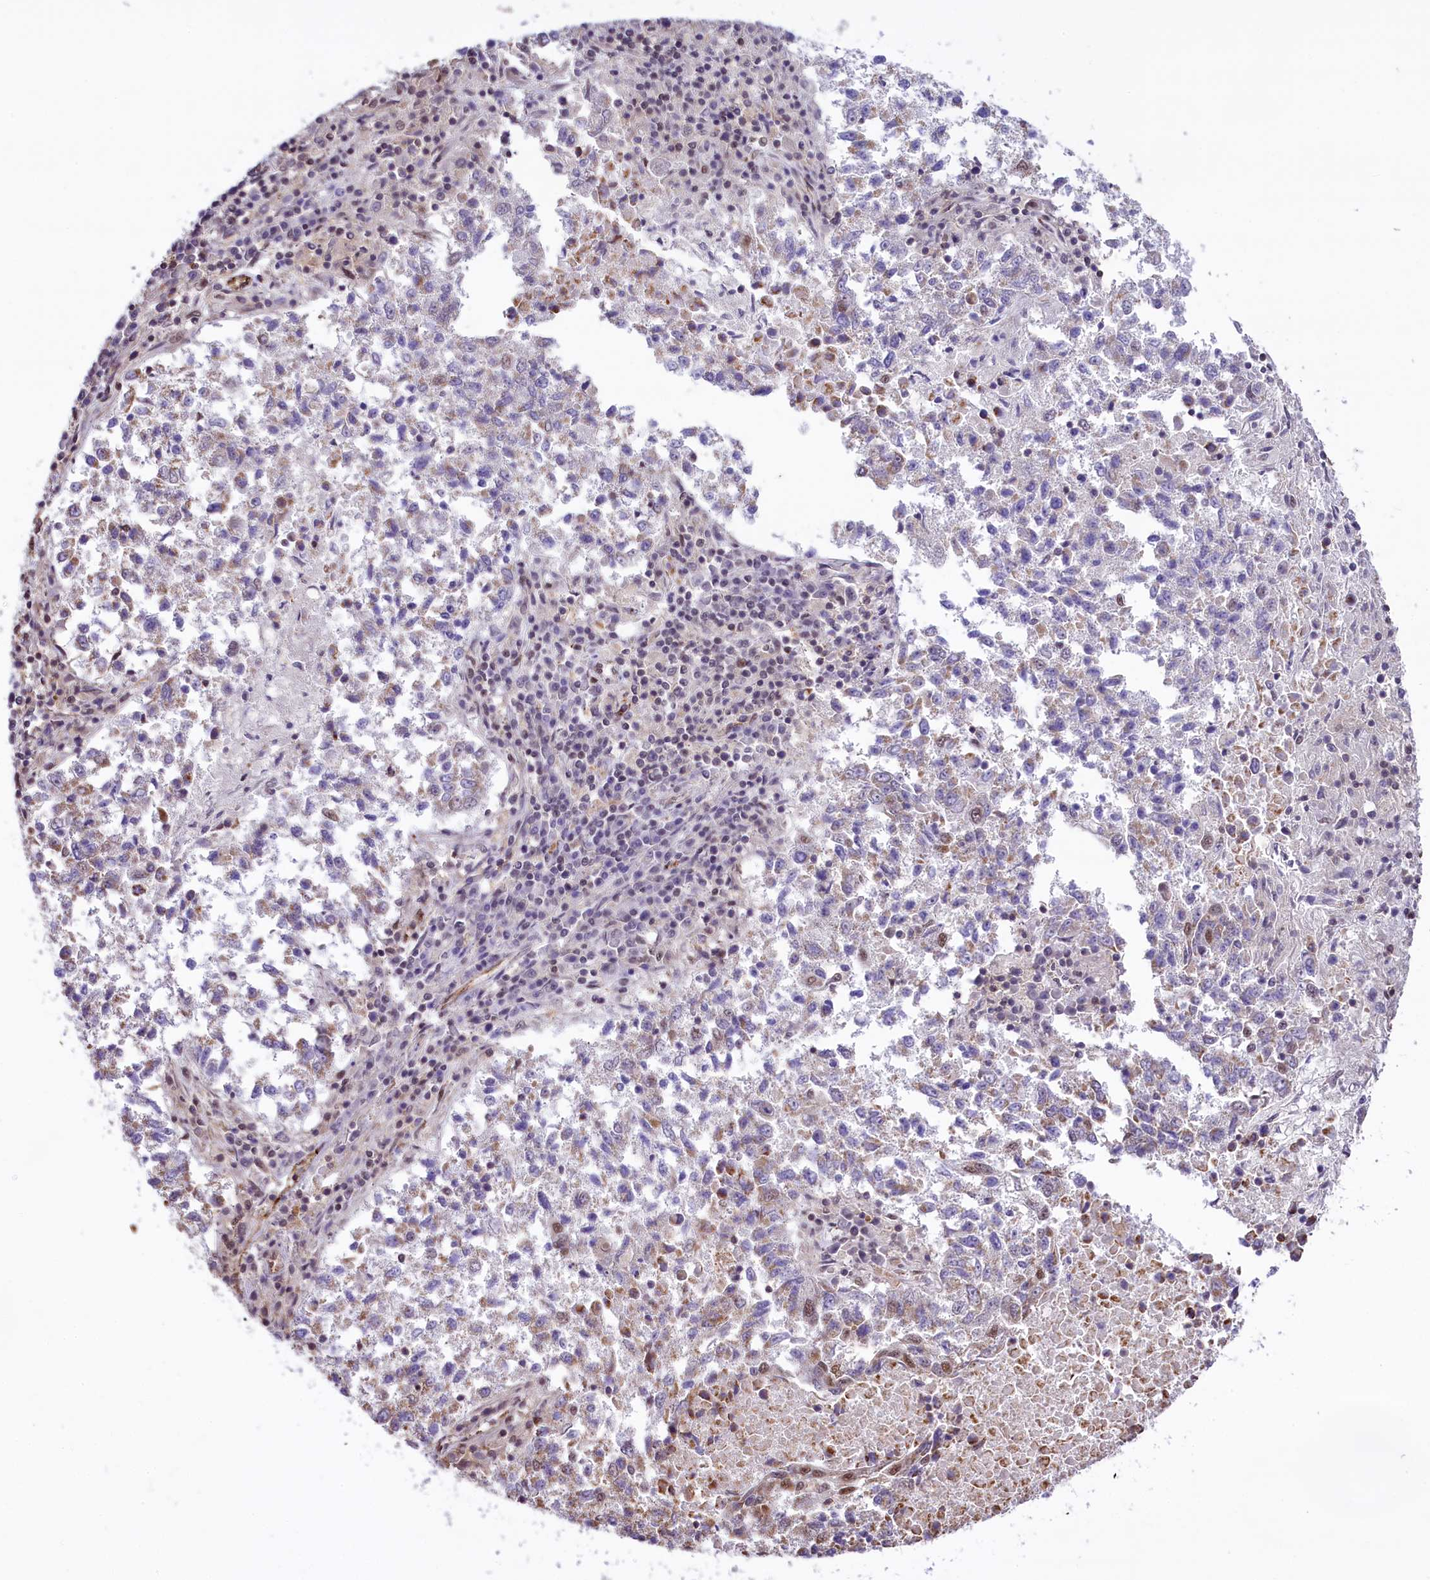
{"staining": {"intensity": "moderate", "quantity": "<25%", "location": "cytoplasmic/membranous,nuclear"}, "tissue": "lung cancer", "cell_type": "Tumor cells", "image_type": "cancer", "snomed": [{"axis": "morphology", "description": "Squamous cell carcinoma, NOS"}, {"axis": "topography", "description": "Lung"}], "caption": "There is low levels of moderate cytoplasmic/membranous and nuclear staining in tumor cells of lung cancer (squamous cell carcinoma), as demonstrated by immunohistochemical staining (brown color).", "gene": "MRPL54", "patient": {"sex": "male", "age": 73}}